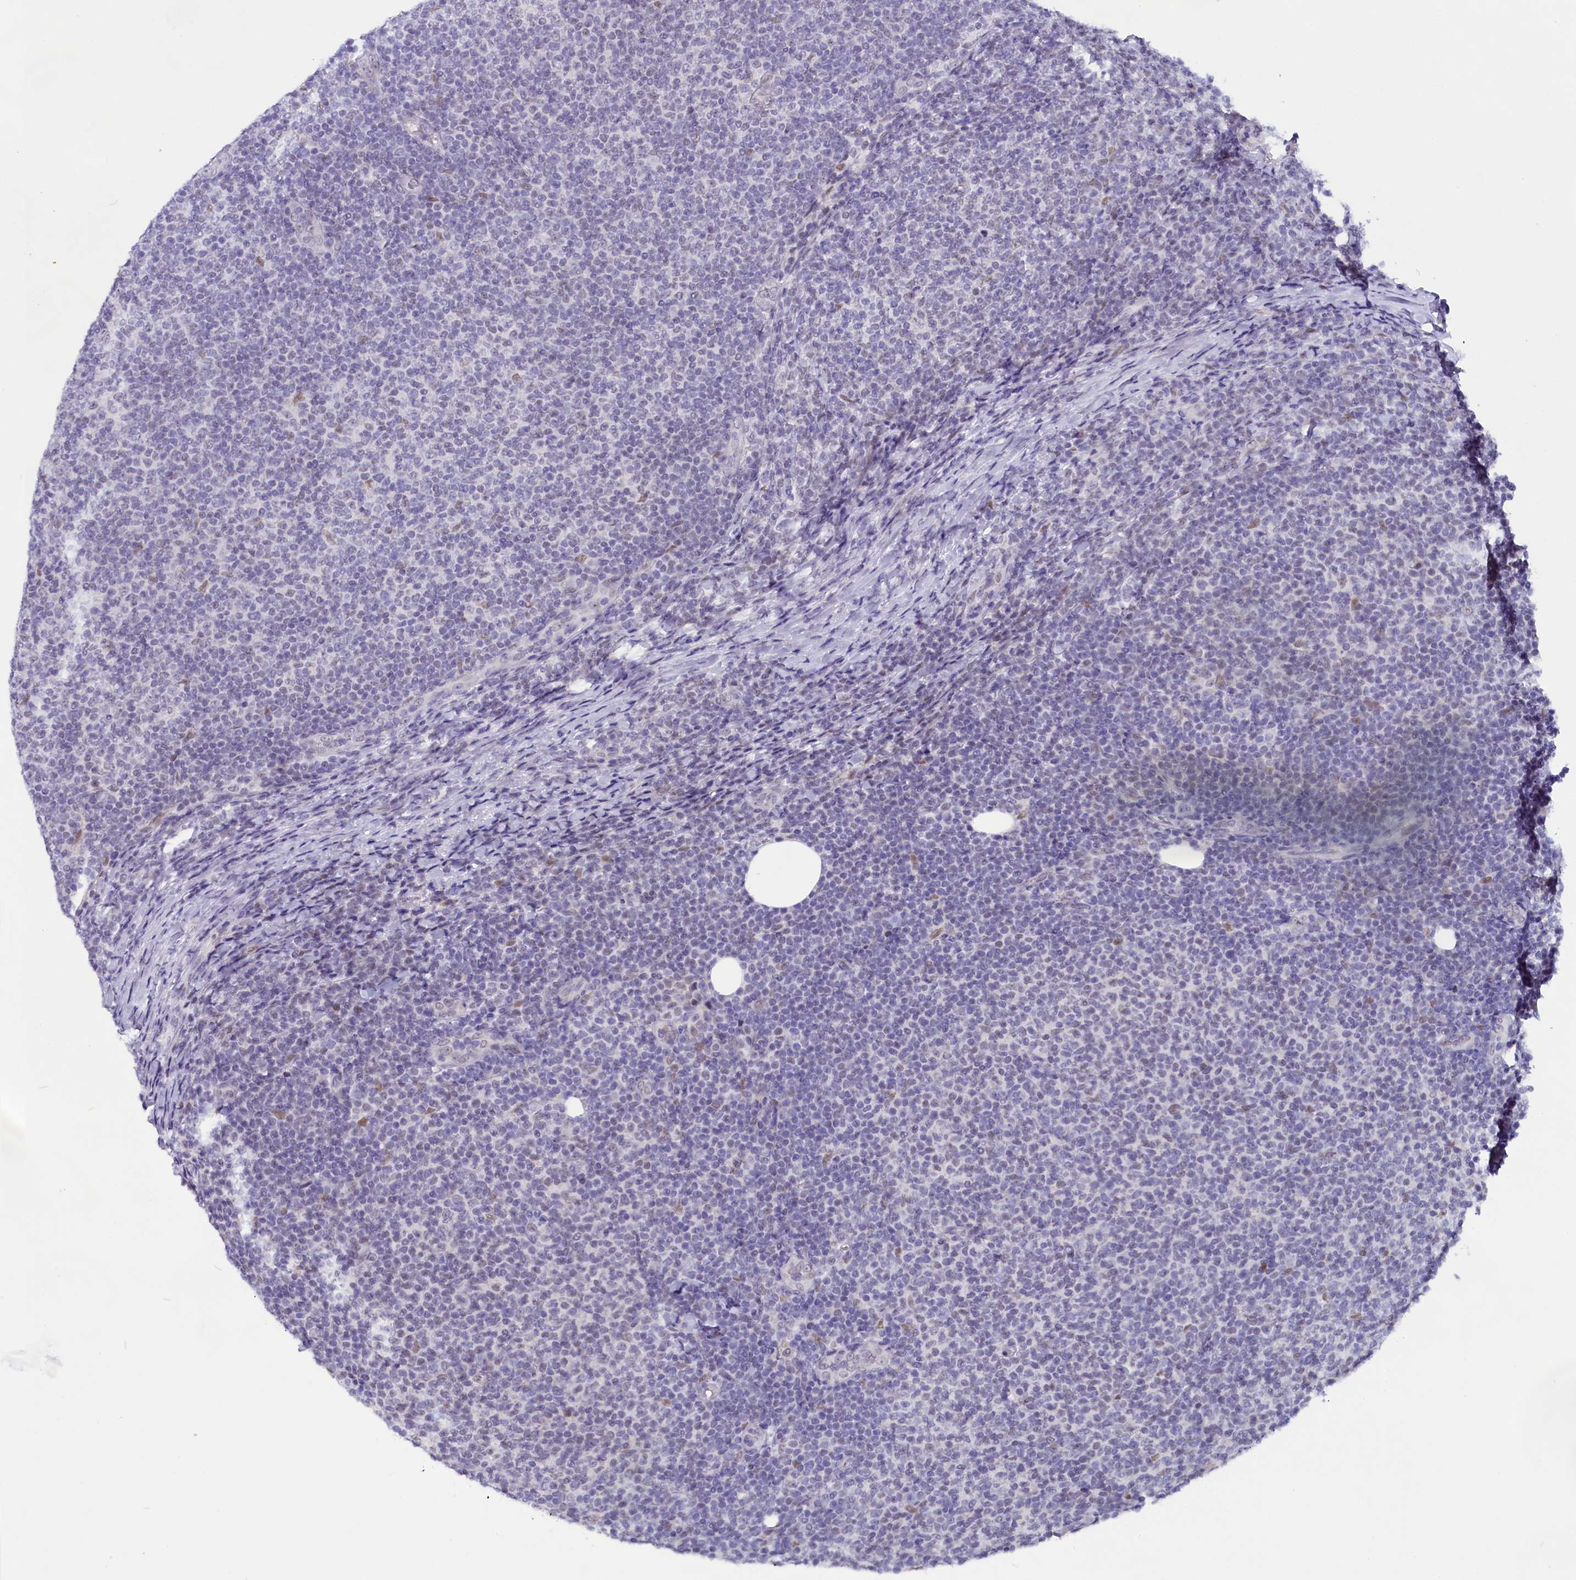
{"staining": {"intensity": "negative", "quantity": "none", "location": "none"}, "tissue": "lymphoma", "cell_type": "Tumor cells", "image_type": "cancer", "snomed": [{"axis": "morphology", "description": "Malignant lymphoma, non-Hodgkin's type, Low grade"}, {"axis": "topography", "description": "Lymph node"}], "caption": "The image demonstrates no staining of tumor cells in low-grade malignant lymphoma, non-Hodgkin's type.", "gene": "OSGEP", "patient": {"sex": "male", "age": 66}}